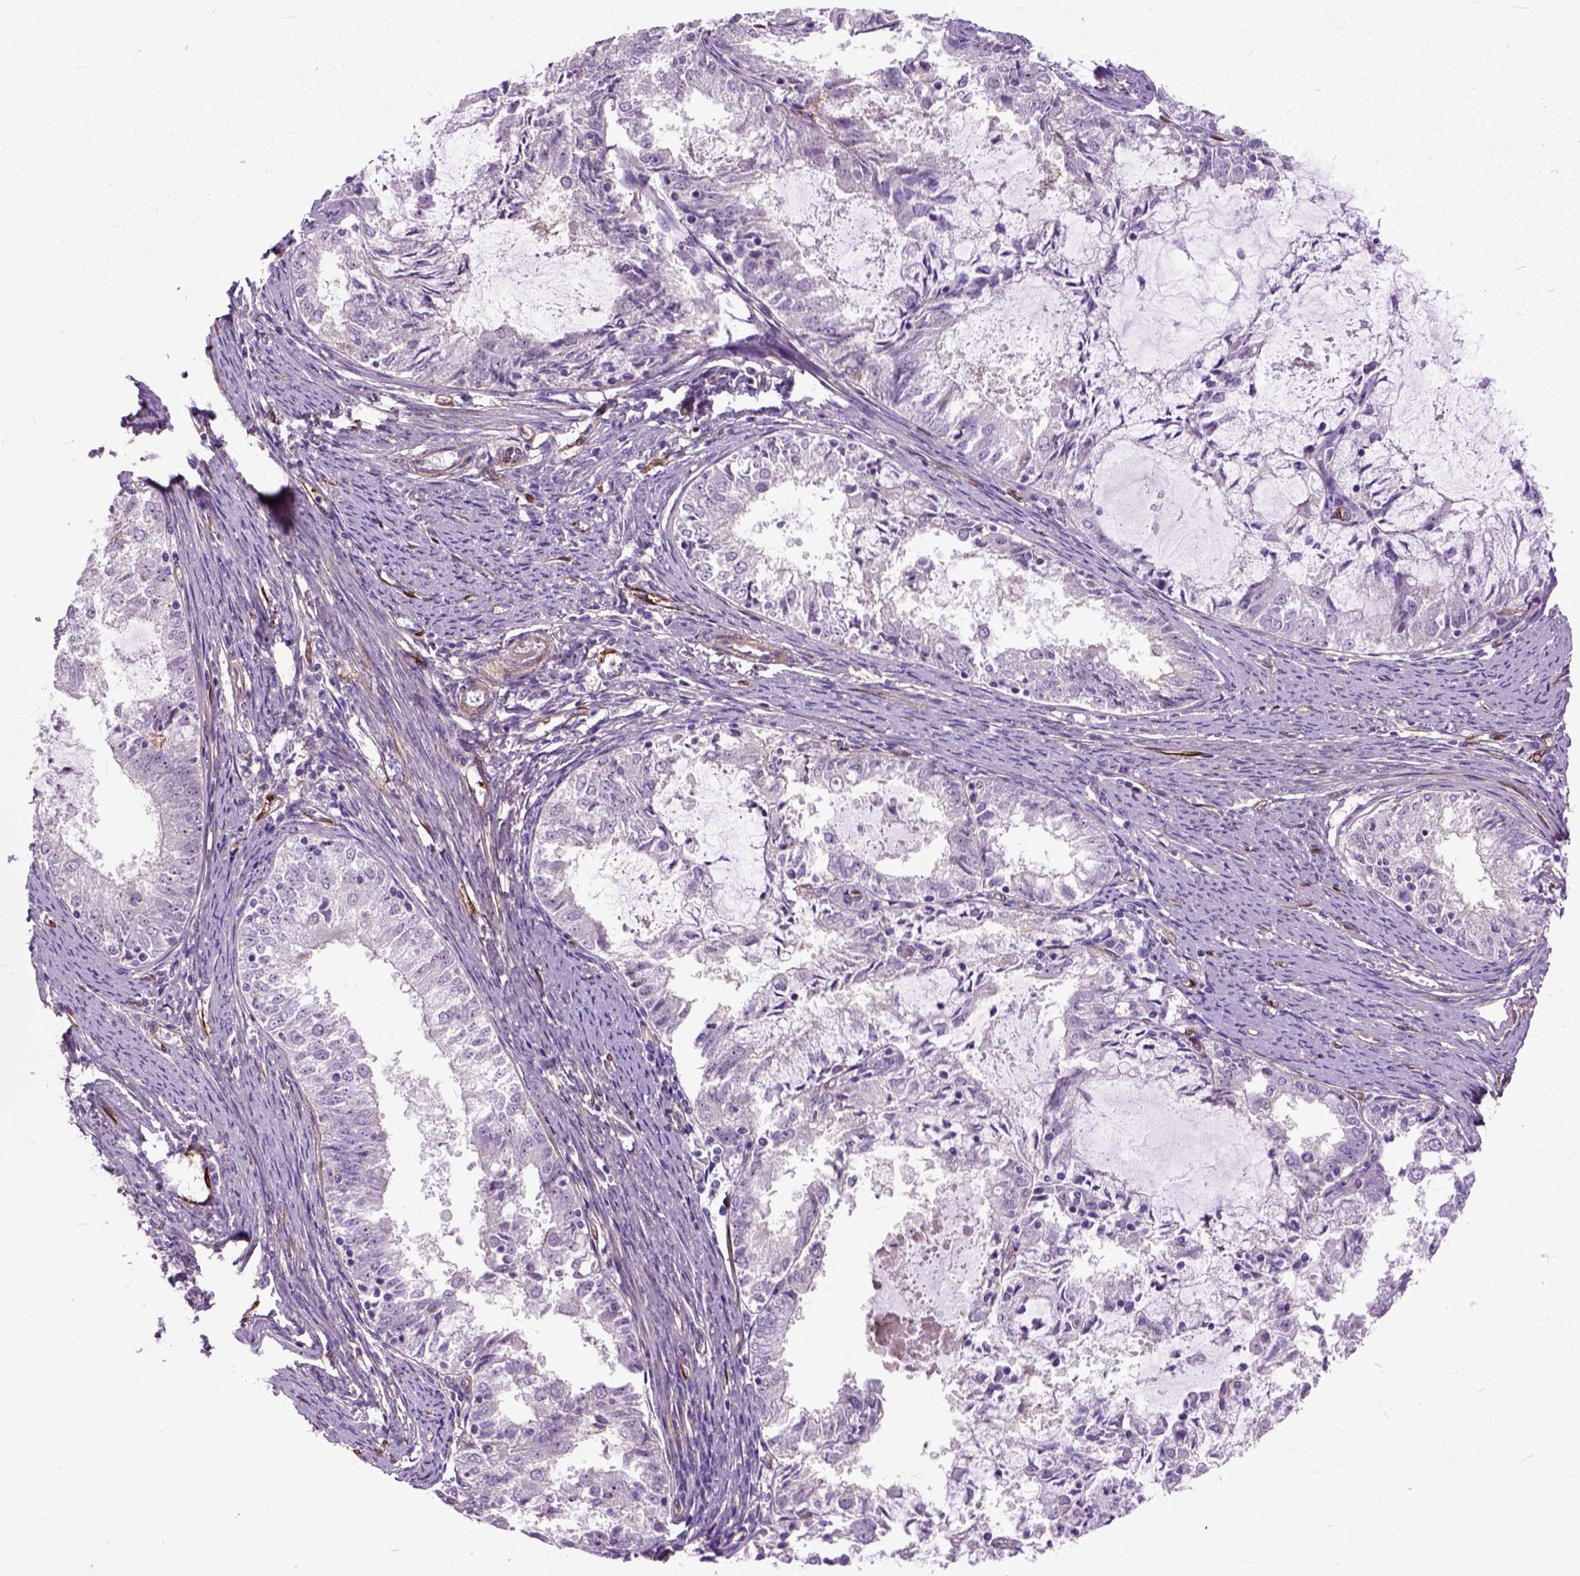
{"staining": {"intensity": "negative", "quantity": "none", "location": "none"}, "tissue": "endometrial cancer", "cell_type": "Tumor cells", "image_type": "cancer", "snomed": [{"axis": "morphology", "description": "Adenocarcinoma, NOS"}, {"axis": "topography", "description": "Endometrium"}], "caption": "Immunohistochemistry (IHC) image of neoplastic tissue: adenocarcinoma (endometrial) stained with DAB exhibits no significant protein positivity in tumor cells.", "gene": "MAPT", "patient": {"sex": "female", "age": 57}}